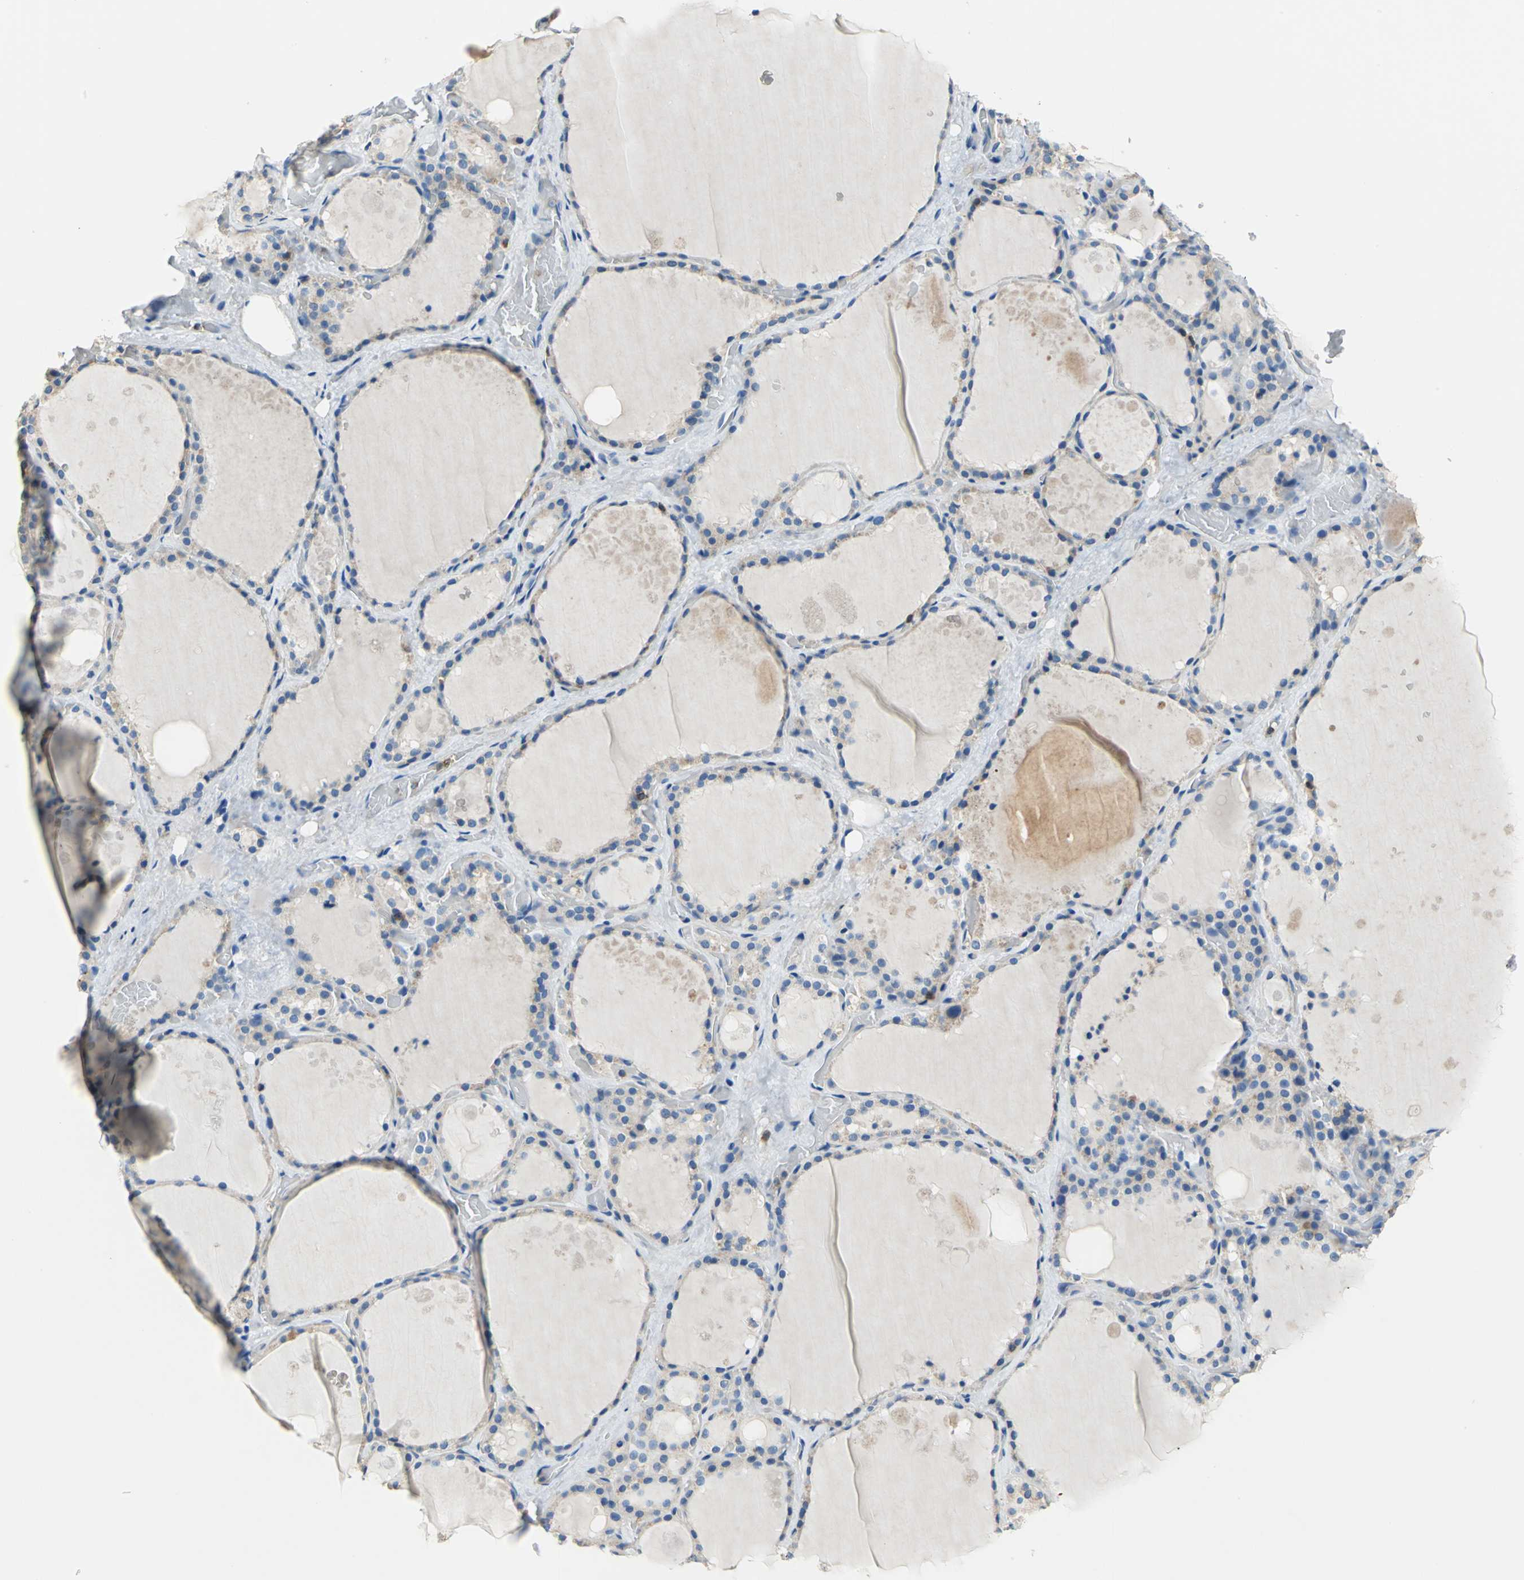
{"staining": {"intensity": "weak", "quantity": "25%-75%", "location": "cytoplasmic/membranous"}, "tissue": "thyroid gland", "cell_type": "Glandular cells", "image_type": "normal", "snomed": [{"axis": "morphology", "description": "Normal tissue, NOS"}, {"axis": "topography", "description": "Thyroid gland"}], "caption": "High-magnification brightfield microscopy of benign thyroid gland stained with DAB (brown) and counterstained with hematoxylin (blue). glandular cells exhibit weak cytoplasmic/membranous staining is appreciated in approximately25%-75% of cells.", "gene": "SEPTIN11", "patient": {"sex": "male", "age": 61}}